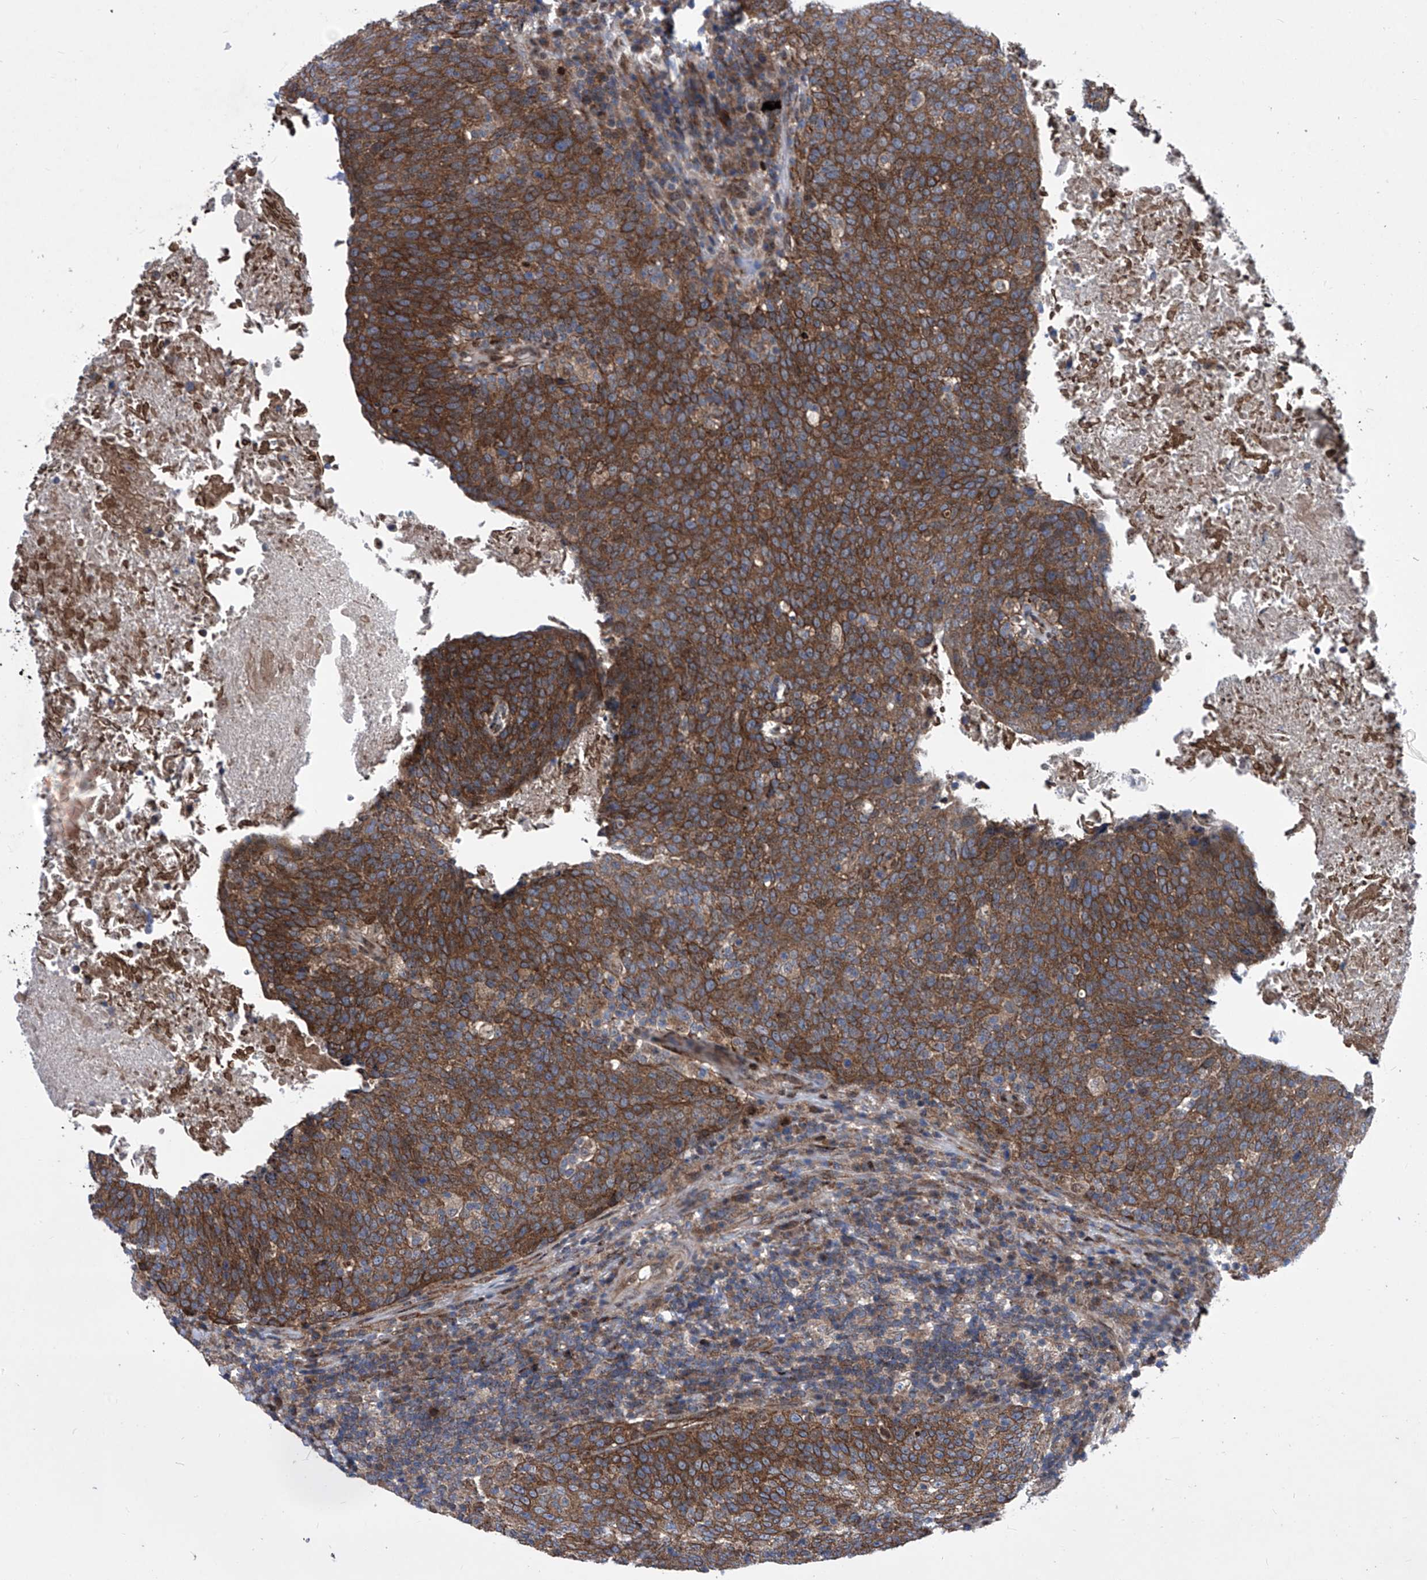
{"staining": {"intensity": "strong", "quantity": ">75%", "location": "cytoplasmic/membranous"}, "tissue": "head and neck cancer", "cell_type": "Tumor cells", "image_type": "cancer", "snomed": [{"axis": "morphology", "description": "Squamous cell carcinoma, NOS"}, {"axis": "morphology", "description": "Squamous cell carcinoma, metastatic, NOS"}, {"axis": "topography", "description": "Lymph node"}, {"axis": "topography", "description": "Head-Neck"}], "caption": "Immunohistochemical staining of squamous cell carcinoma (head and neck) exhibits high levels of strong cytoplasmic/membranous expression in approximately >75% of tumor cells.", "gene": "KTI12", "patient": {"sex": "male", "age": 62}}